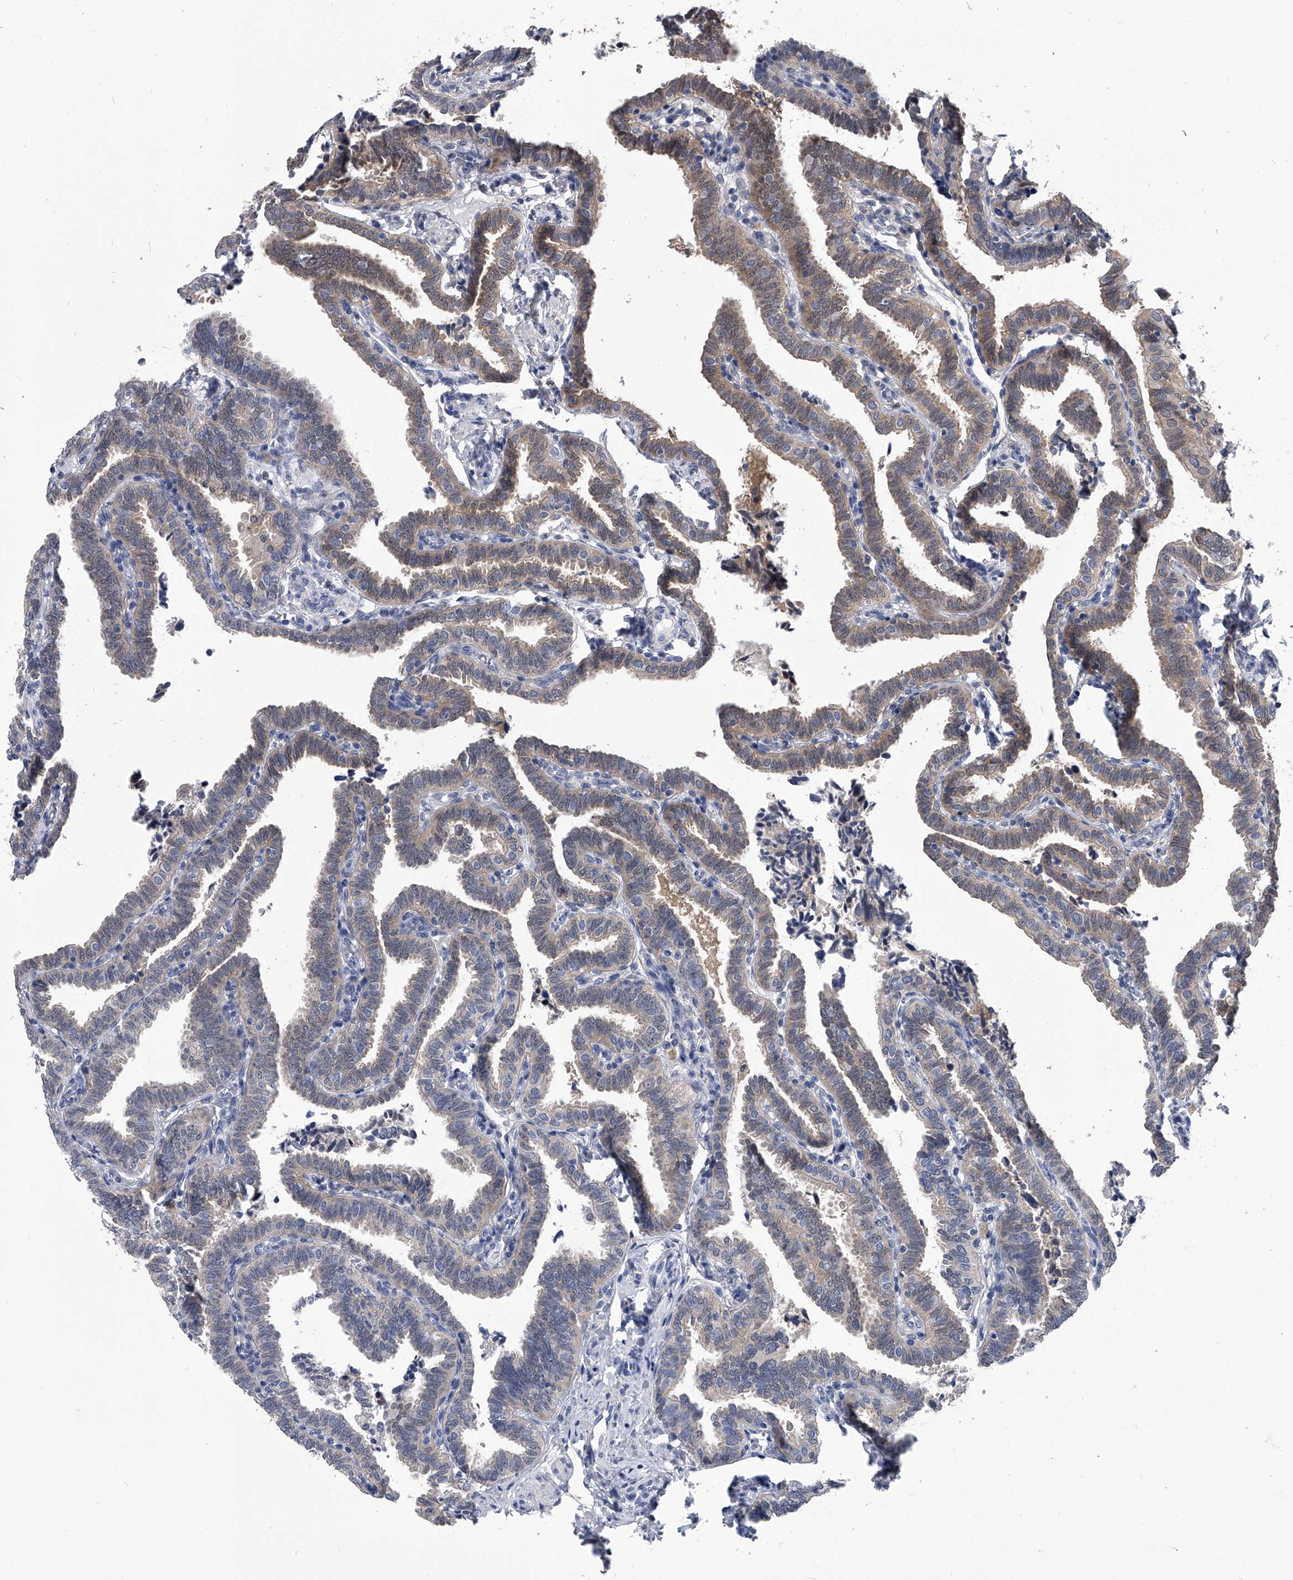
{"staining": {"intensity": "weak", "quantity": "<25%", "location": "cytoplasmic/membranous"}, "tissue": "fallopian tube", "cell_type": "Glandular cells", "image_type": "normal", "snomed": [{"axis": "morphology", "description": "Normal tissue, NOS"}, {"axis": "topography", "description": "Fallopian tube"}], "caption": "Glandular cells show no significant staining in normal fallopian tube. (Stains: DAB IHC with hematoxylin counter stain, Microscopy: brightfield microscopy at high magnification).", "gene": "PDXK", "patient": {"sex": "female", "age": 39}}